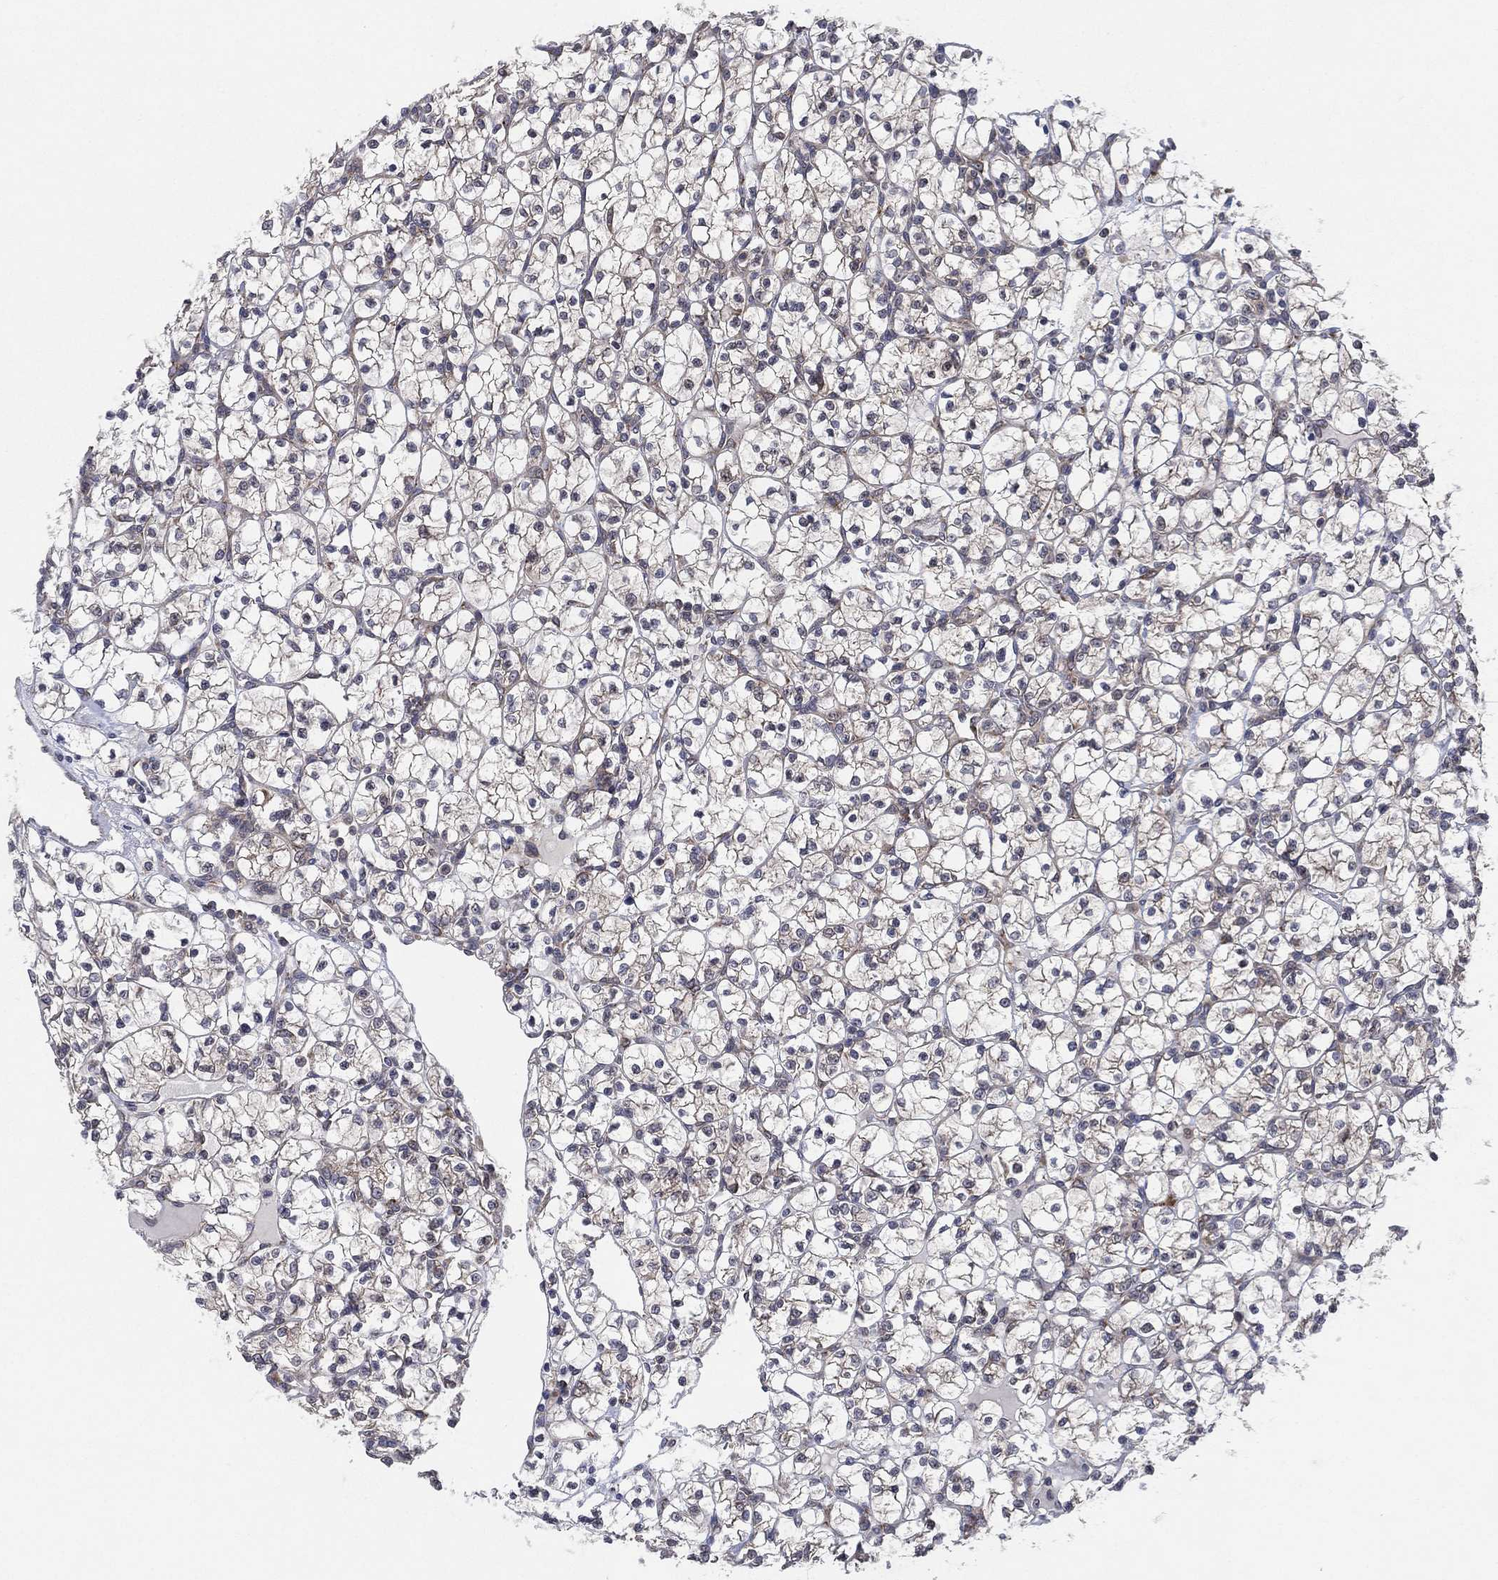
{"staining": {"intensity": "negative", "quantity": "none", "location": "none"}, "tissue": "renal cancer", "cell_type": "Tumor cells", "image_type": "cancer", "snomed": [{"axis": "morphology", "description": "Adenocarcinoma, NOS"}, {"axis": "topography", "description": "Kidney"}], "caption": "DAB (3,3'-diaminobenzidine) immunohistochemical staining of renal cancer shows no significant positivity in tumor cells.", "gene": "FAM104A", "patient": {"sex": "female", "age": 89}}